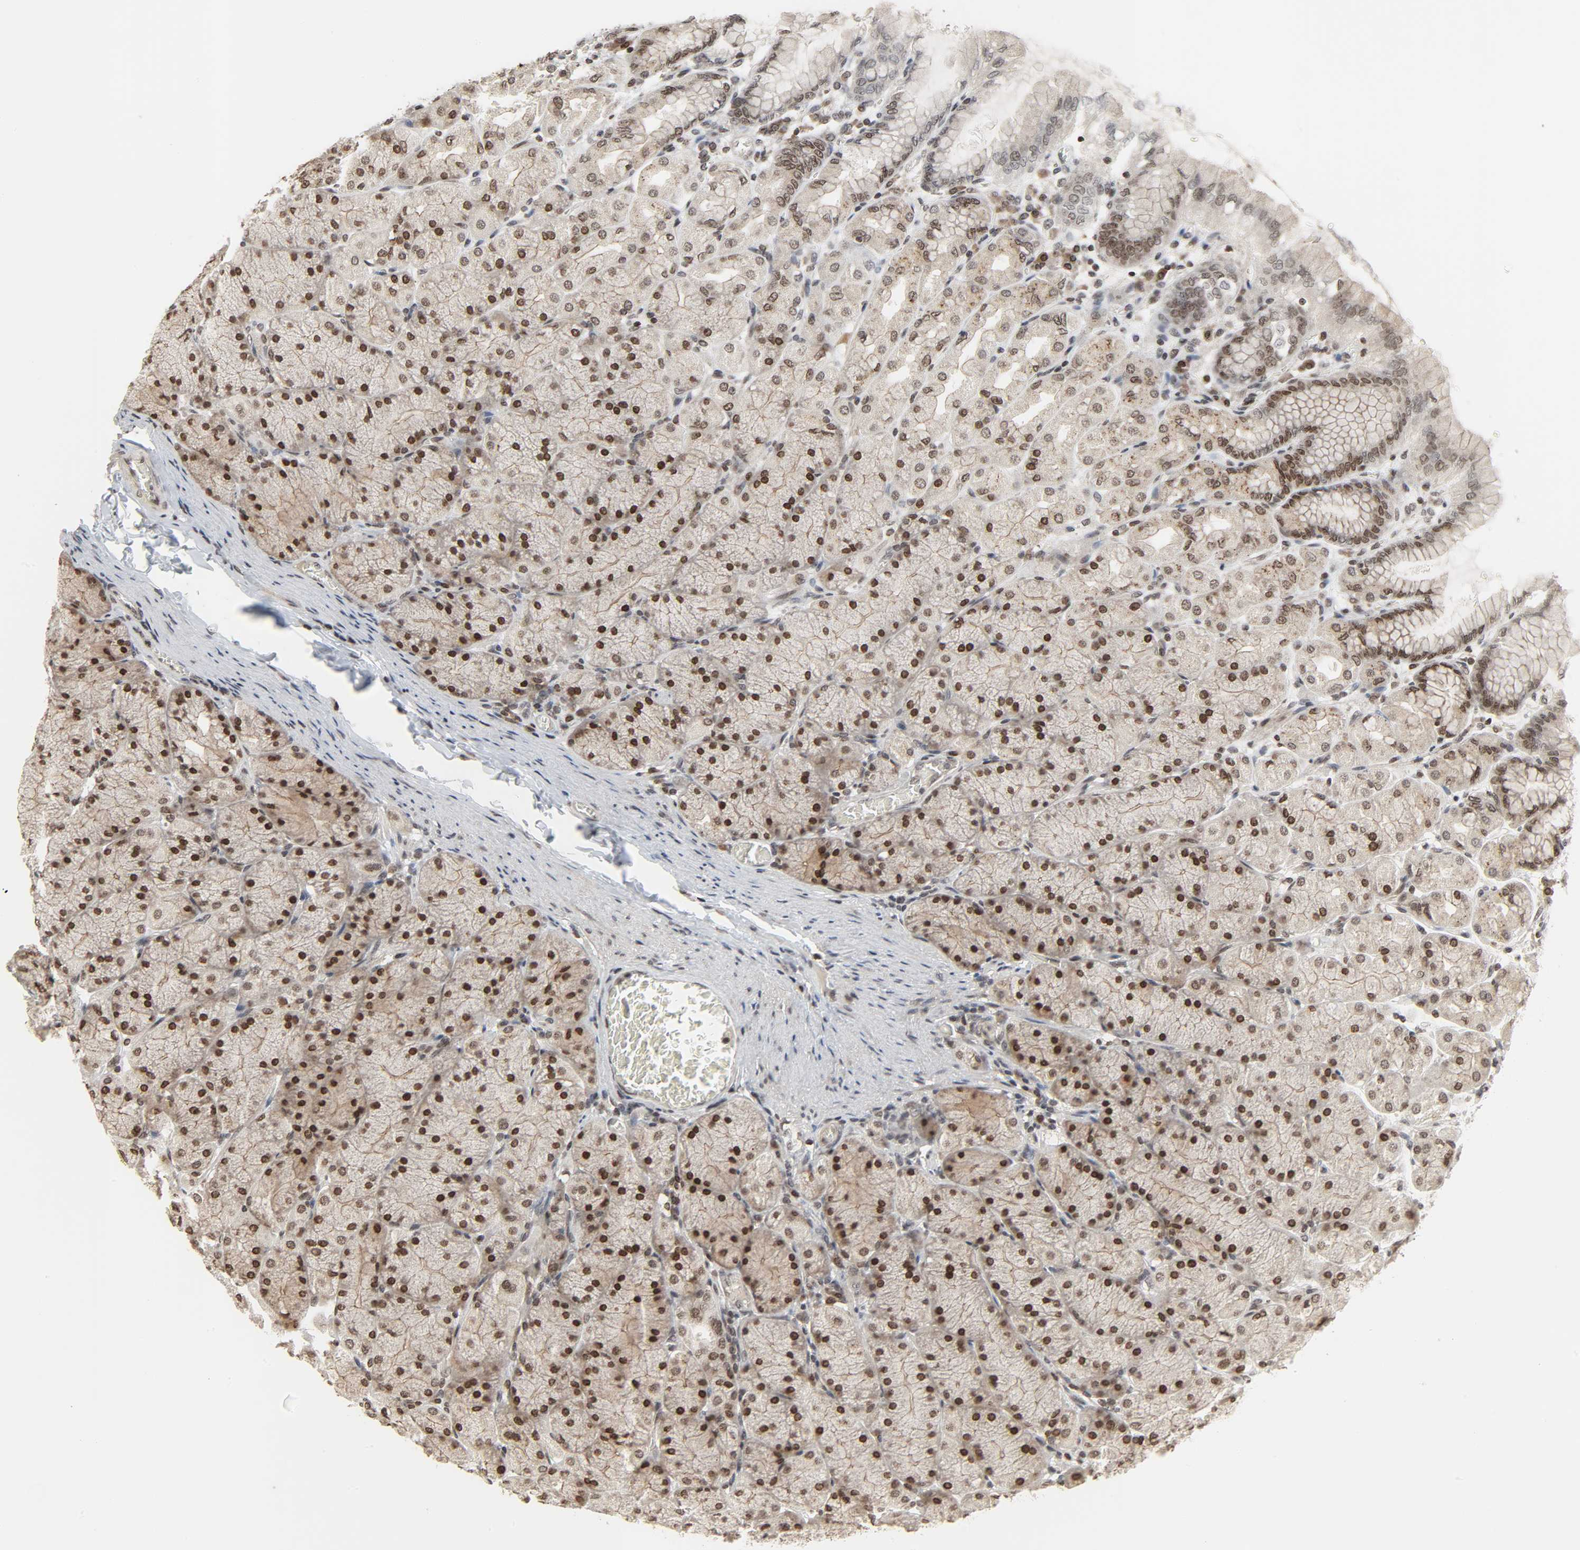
{"staining": {"intensity": "moderate", "quantity": ">75%", "location": "nuclear"}, "tissue": "stomach", "cell_type": "Glandular cells", "image_type": "normal", "snomed": [{"axis": "morphology", "description": "Normal tissue, NOS"}, {"axis": "topography", "description": "Stomach, upper"}], "caption": "The image shows immunohistochemical staining of normal stomach. There is moderate nuclear staining is seen in approximately >75% of glandular cells.", "gene": "XRCC1", "patient": {"sex": "female", "age": 56}}